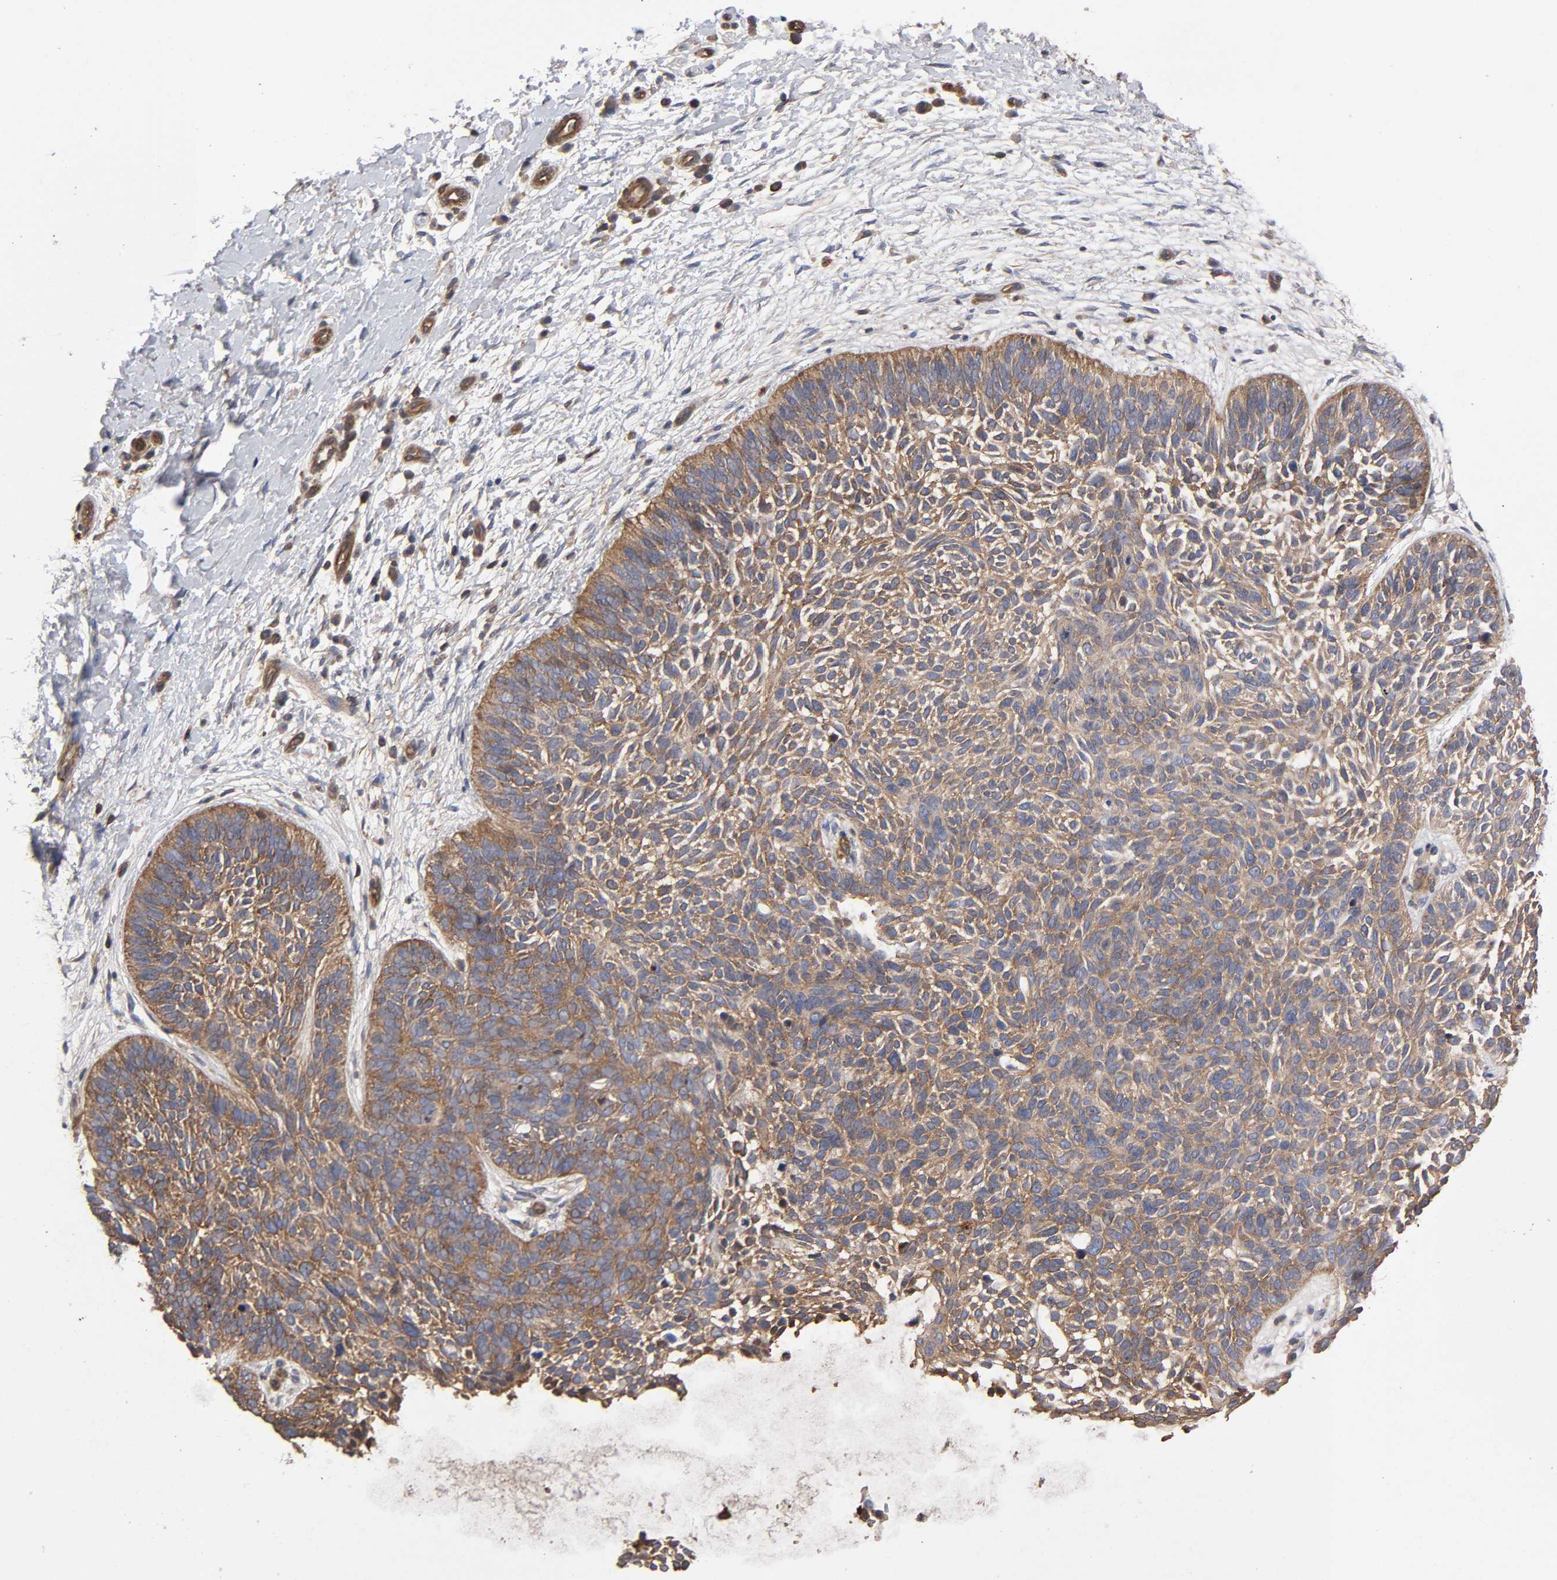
{"staining": {"intensity": "moderate", "quantity": ">75%", "location": "cytoplasmic/membranous"}, "tissue": "skin cancer", "cell_type": "Tumor cells", "image_type": "cancer", "snomed": [{"axis": "morphology", "description": "Basal cell carcinoma"}, {"axis": "topography", "description": "Skin"}], "caption": "Immunohistochemistry histopathology image of neoplastic tissue: basal cell carcinoma (skin) stained using immunohistochemistry (IHC) demonstrates medium levels of moderate protein expression localized specifically in the cytoplasmic/membranous of tumor cells, appearing as a cytoplasmic/membranous brown color.", "gene": "LAMTOR2", "patient": {"sex": "female", "age": 79}}